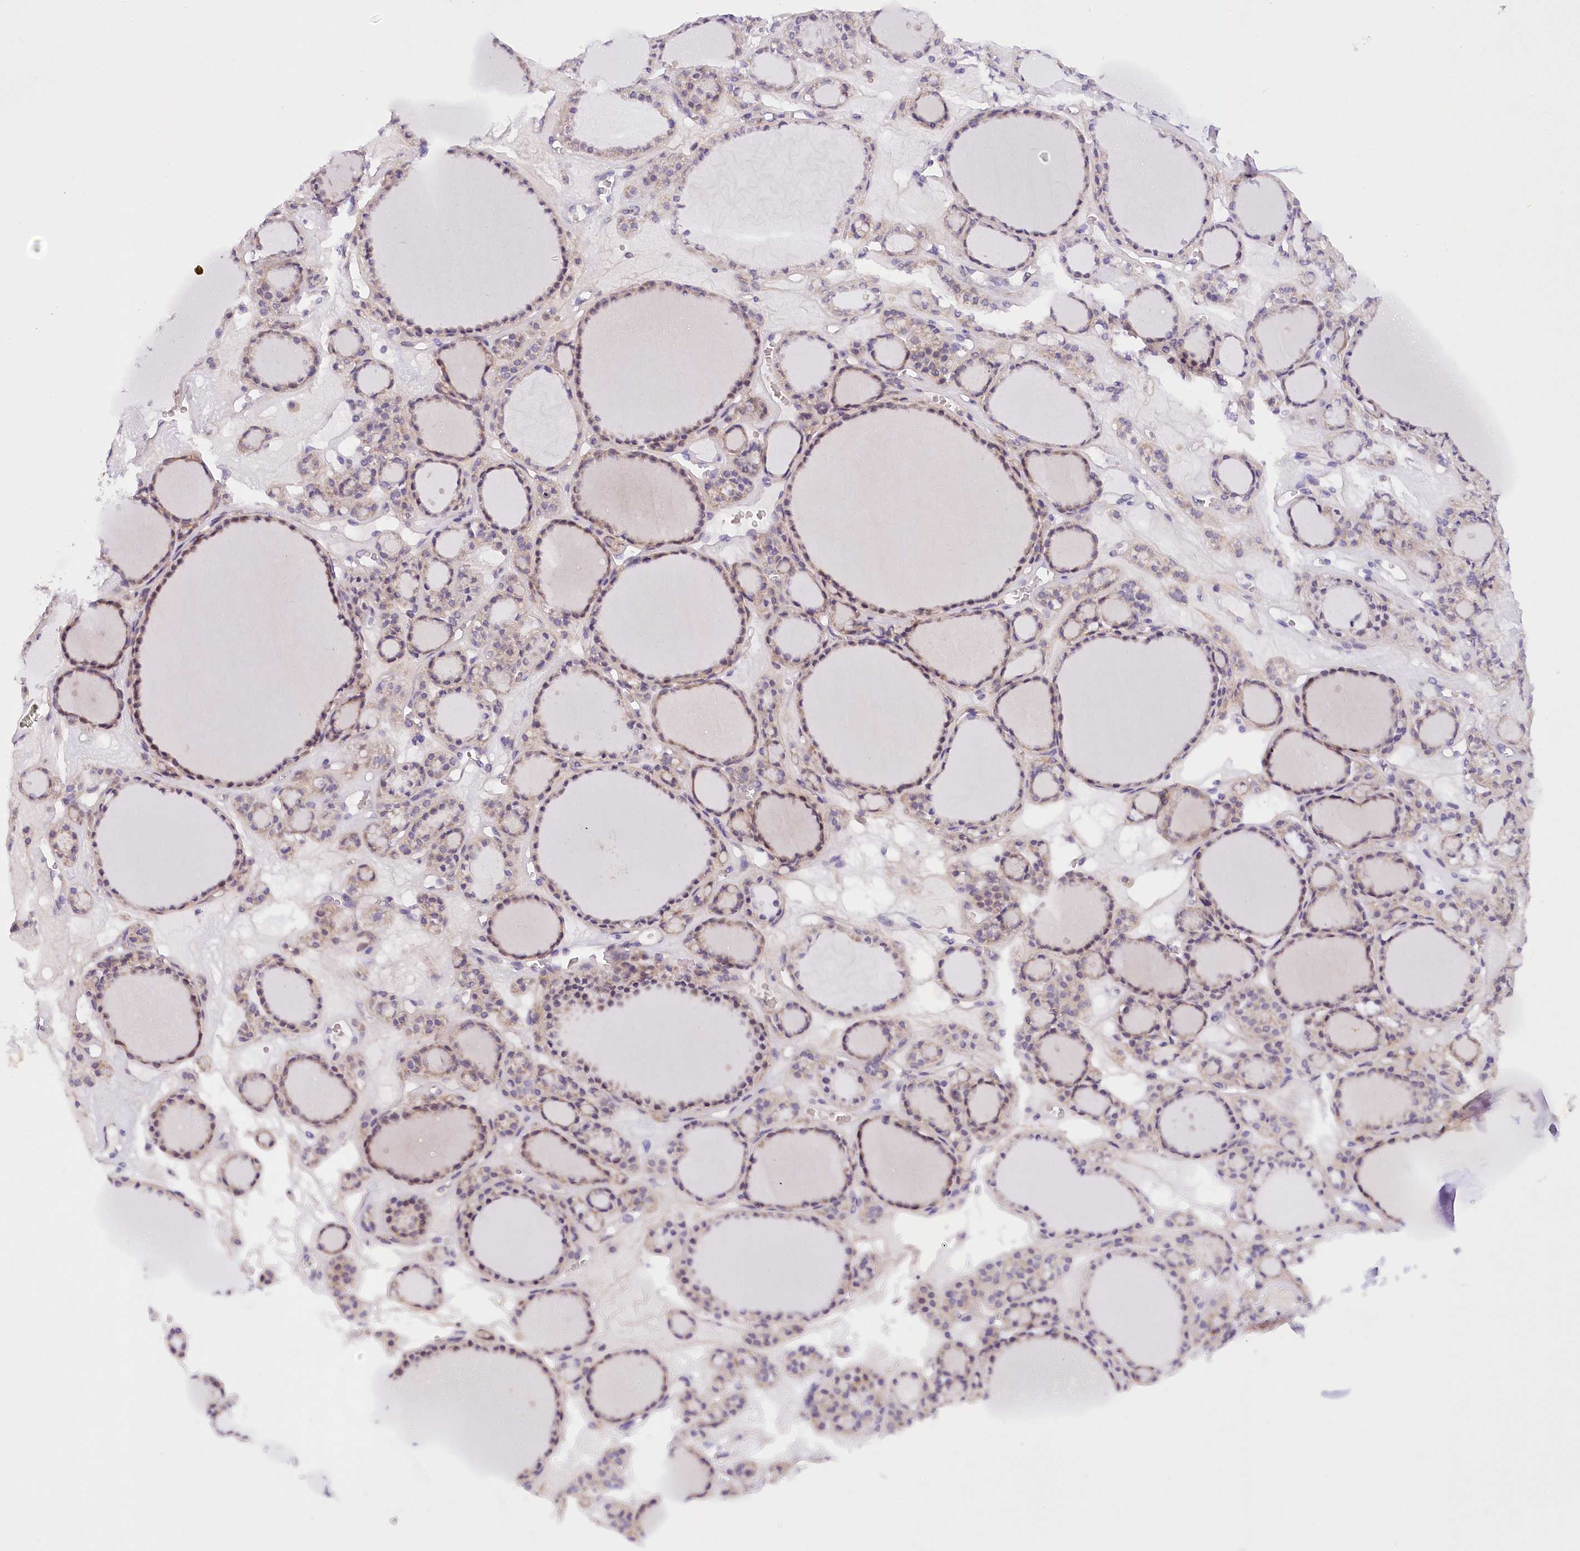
{"staining": {"intensity": "moderate", "quantity": "25%-75%", "location": "cytoplasmic/membranous"}, "tissue": "thyroid gland", "cell_type": "Glandular cells", "image_type": "normal", "snomed": [{"axis": "morphology", "description": "Normal tissue, NOS"}, {"axis": "topography", "description": "Thyroid gland"}], "caption": "Immunohistochemistry histopathology image of benign thyroid gland: human thyroid gland stained using immunohistochemistry (IHC) exhibits medium levels of moderate protein expression localized specifically in the cytoplasmic/membranous of glandular cells, appearing as a cytoplasmic/membranous brown color.", "gene": "DCUN1D1", "patient": {"sex": "female", "age": 28}}